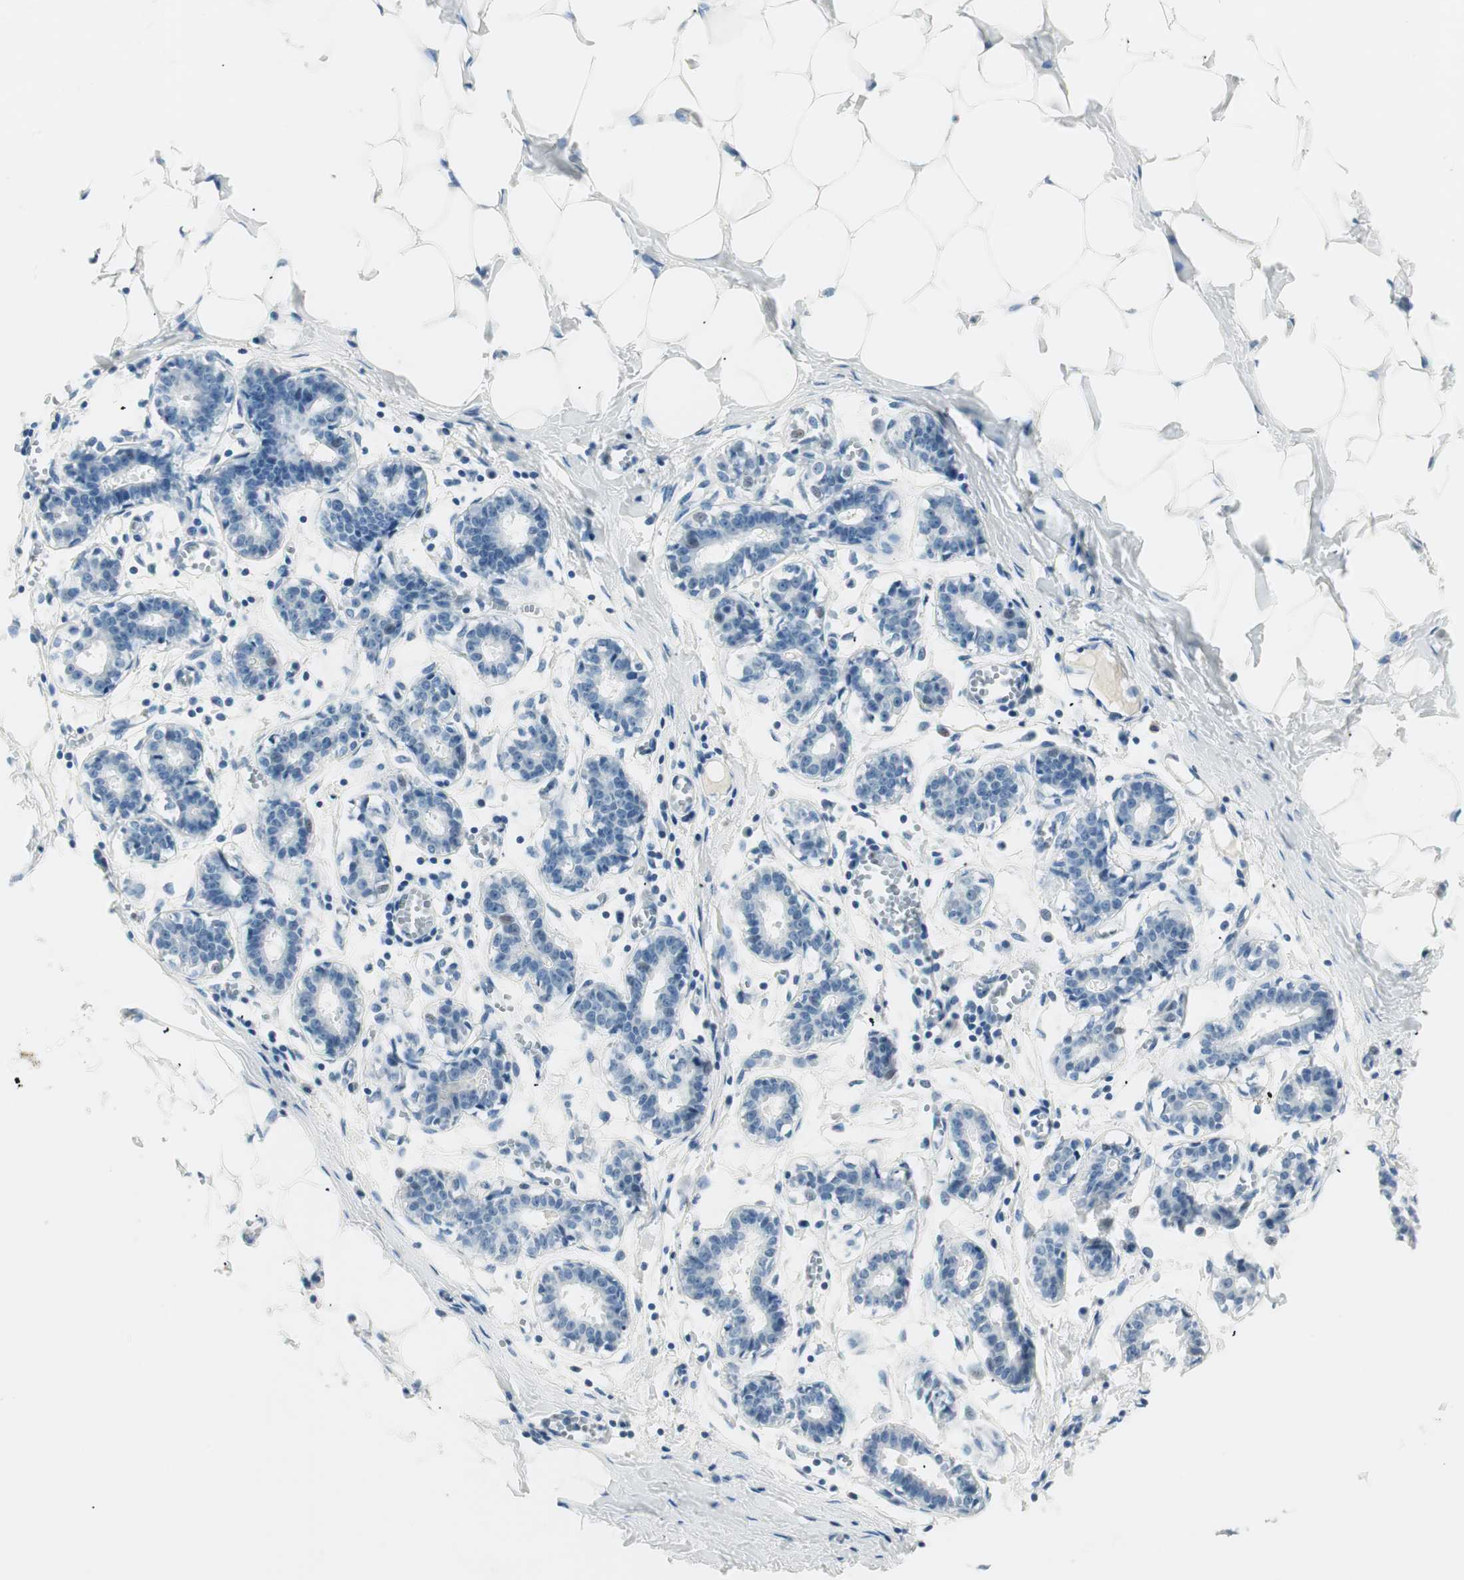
{"staining": {"intensity": "negative", "quantity": "none", "location": "none"}, "tissue": "breast", "cell_type": "Adipocytes", "image_type": "normal", "snomed": [{"axis": "morphology", "description": "Normal tissue, NOS"}, {"axis": "topography", "description": "Breast"}], "caption": "DAB immunohistochemical staining of benign human breast demonstrates no significant expression in adipocytes.", "gene": "HOXB13", "patient": {"sex": "female", "age": 27}}